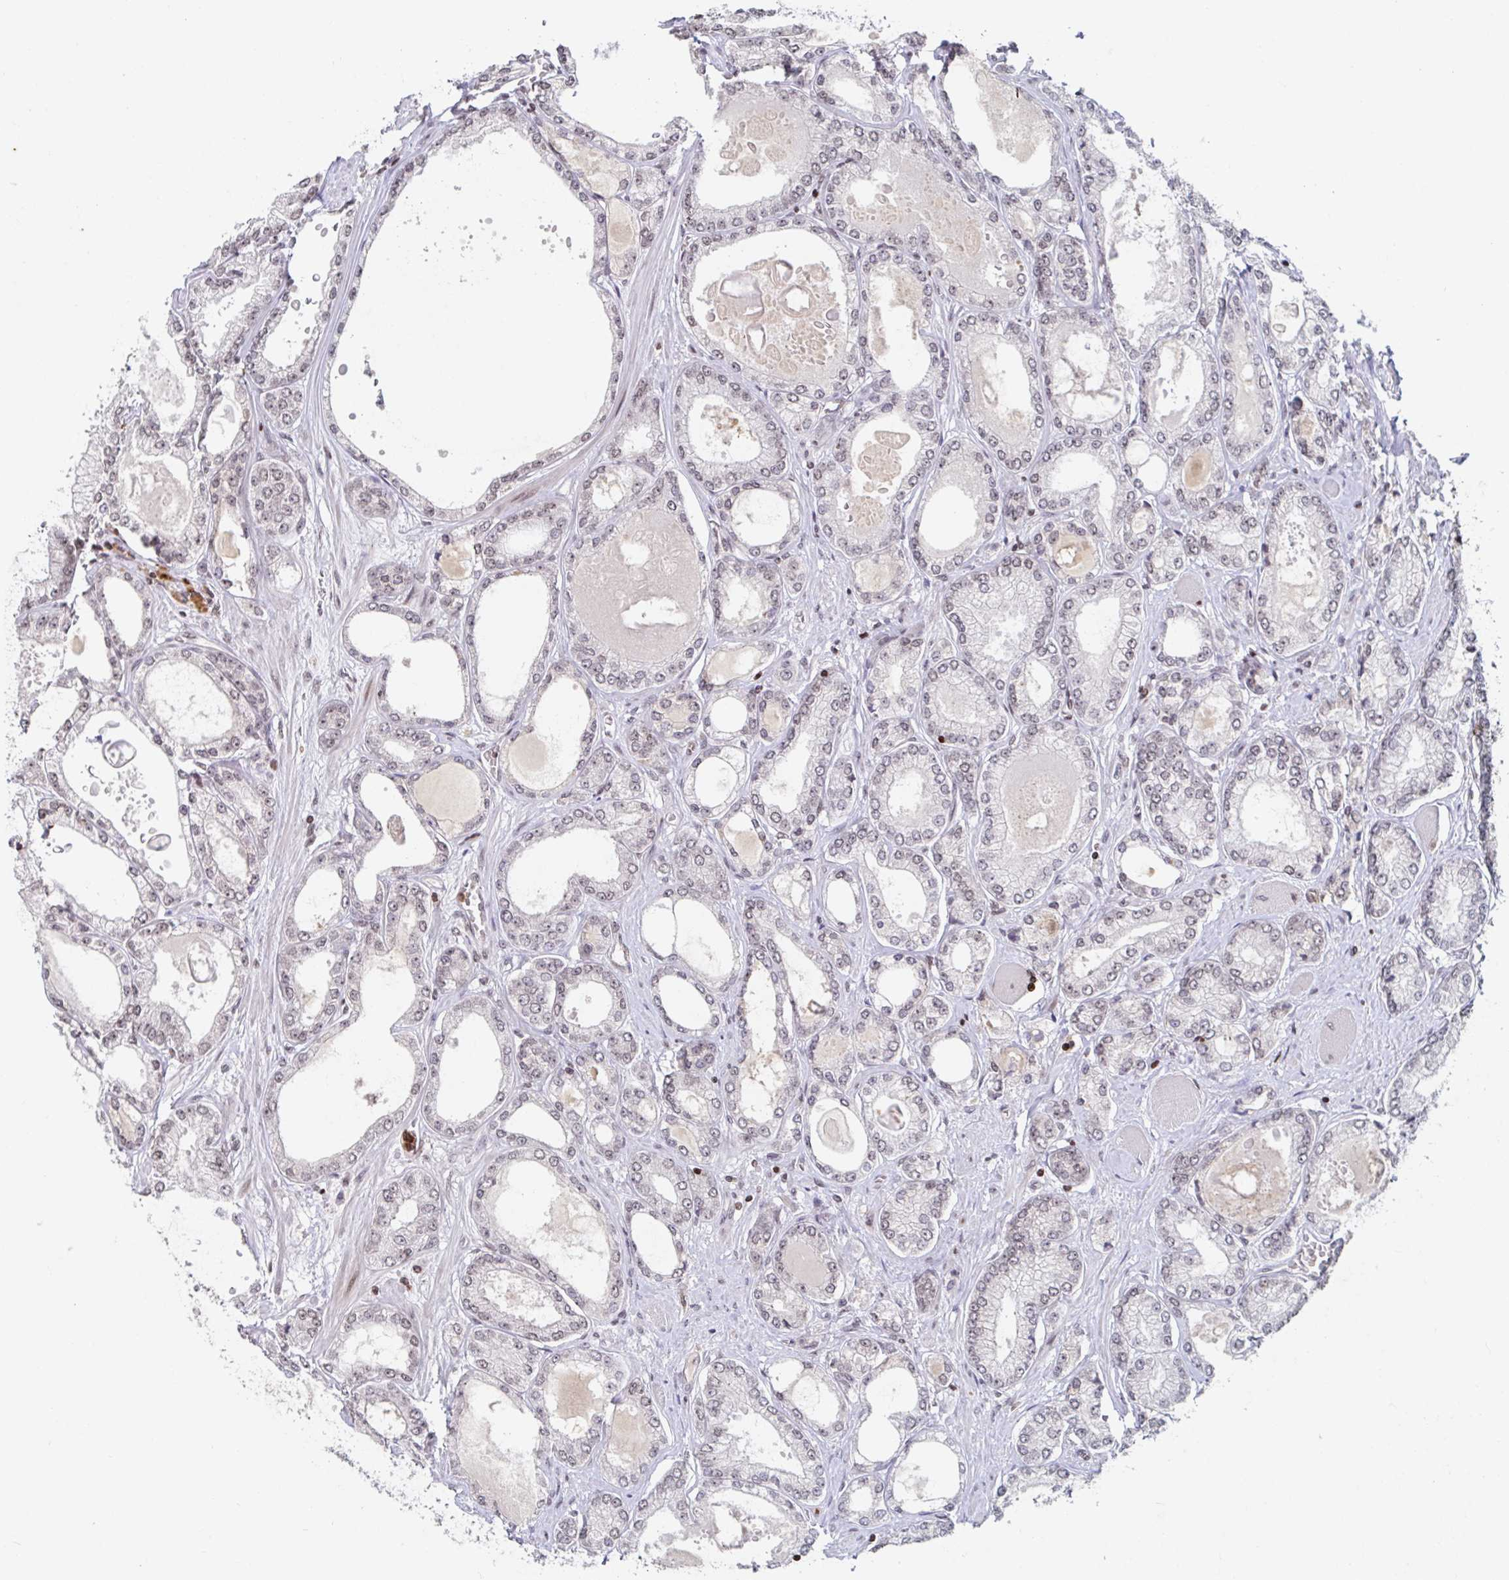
{"staining": {"intensity": "weak", "quantity": "<25%", "location": "nuclear"}, "tissue": "prostate cancer", "cell_type": "Tumor cells", "image_type": "cancer", "snomed": [{"axis": "morphology", "description": "Adenocarcinoma, High grade"}, {"axis": "topography", "description": "Prostate"}], "caption": "Immunohistochemistry micrograph of neoplastic tissue: prostate cancer (high-grade adenocarcinoma) stained with DAB demonstrates no significant protein expression in tumor cells.", "gene": "C19orf53", "patient": {"sex": "male", "age": 68}}